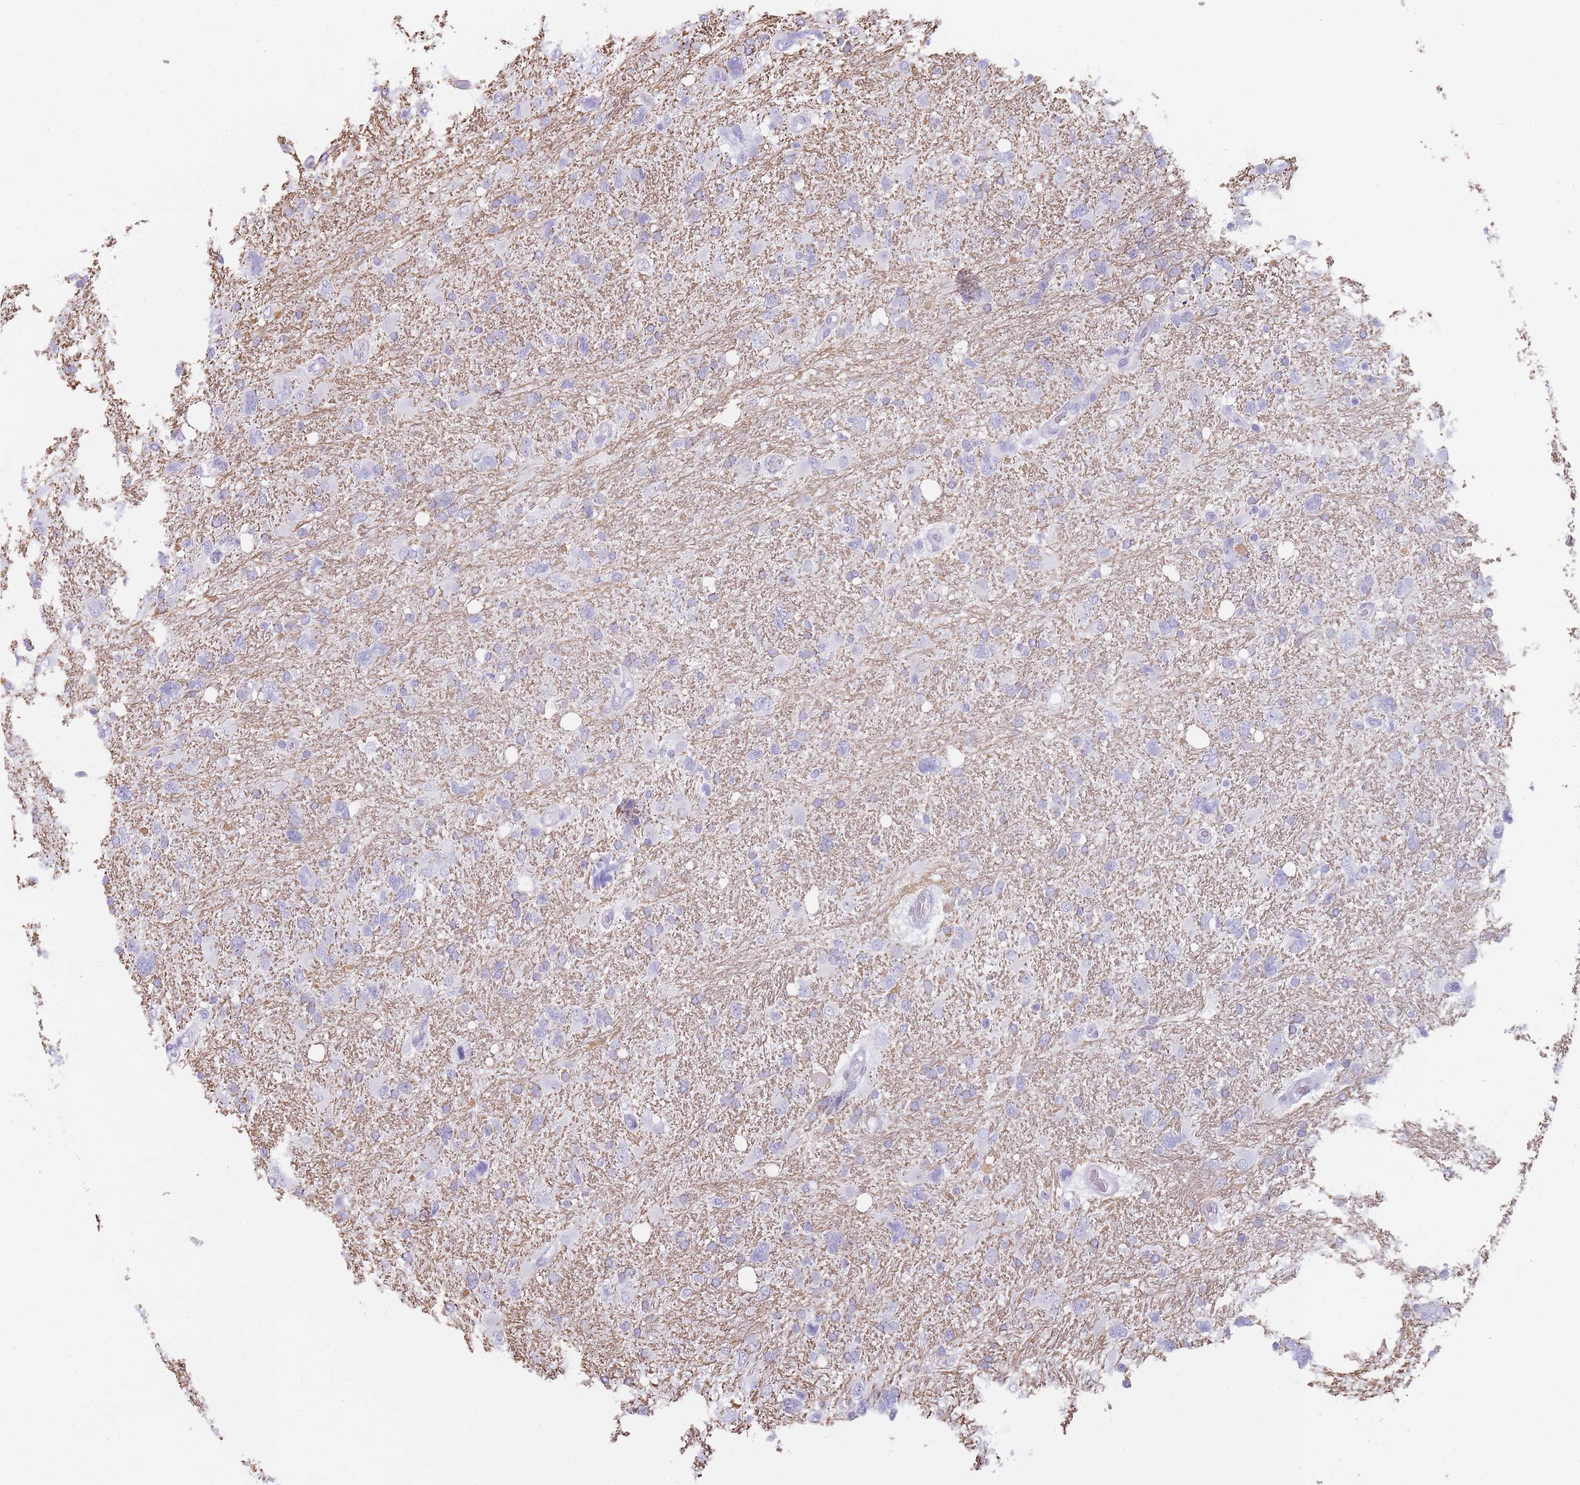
{"staining": {"intensity": "negative", "quantity": "none", "location": "none"}, "tissue": "glioma", "cell_type": "Tumor cells", "image_type": "cancer", "snomed": [{"axis": "morphology", "description": "Glioma, malignant, High grade"}, {"axis": "topography", "description": "Brain"}], "caption": "Immunohistochemistry photomicrograph of human malignant glioma (high-grade) stained for a protein (brown), which shows no staining in tumor cells. (Immunohistochemistry, brightfield microscopy, high magnification).", "gene": "CR1L", "patient": {"sex": "male", "age": 61}}